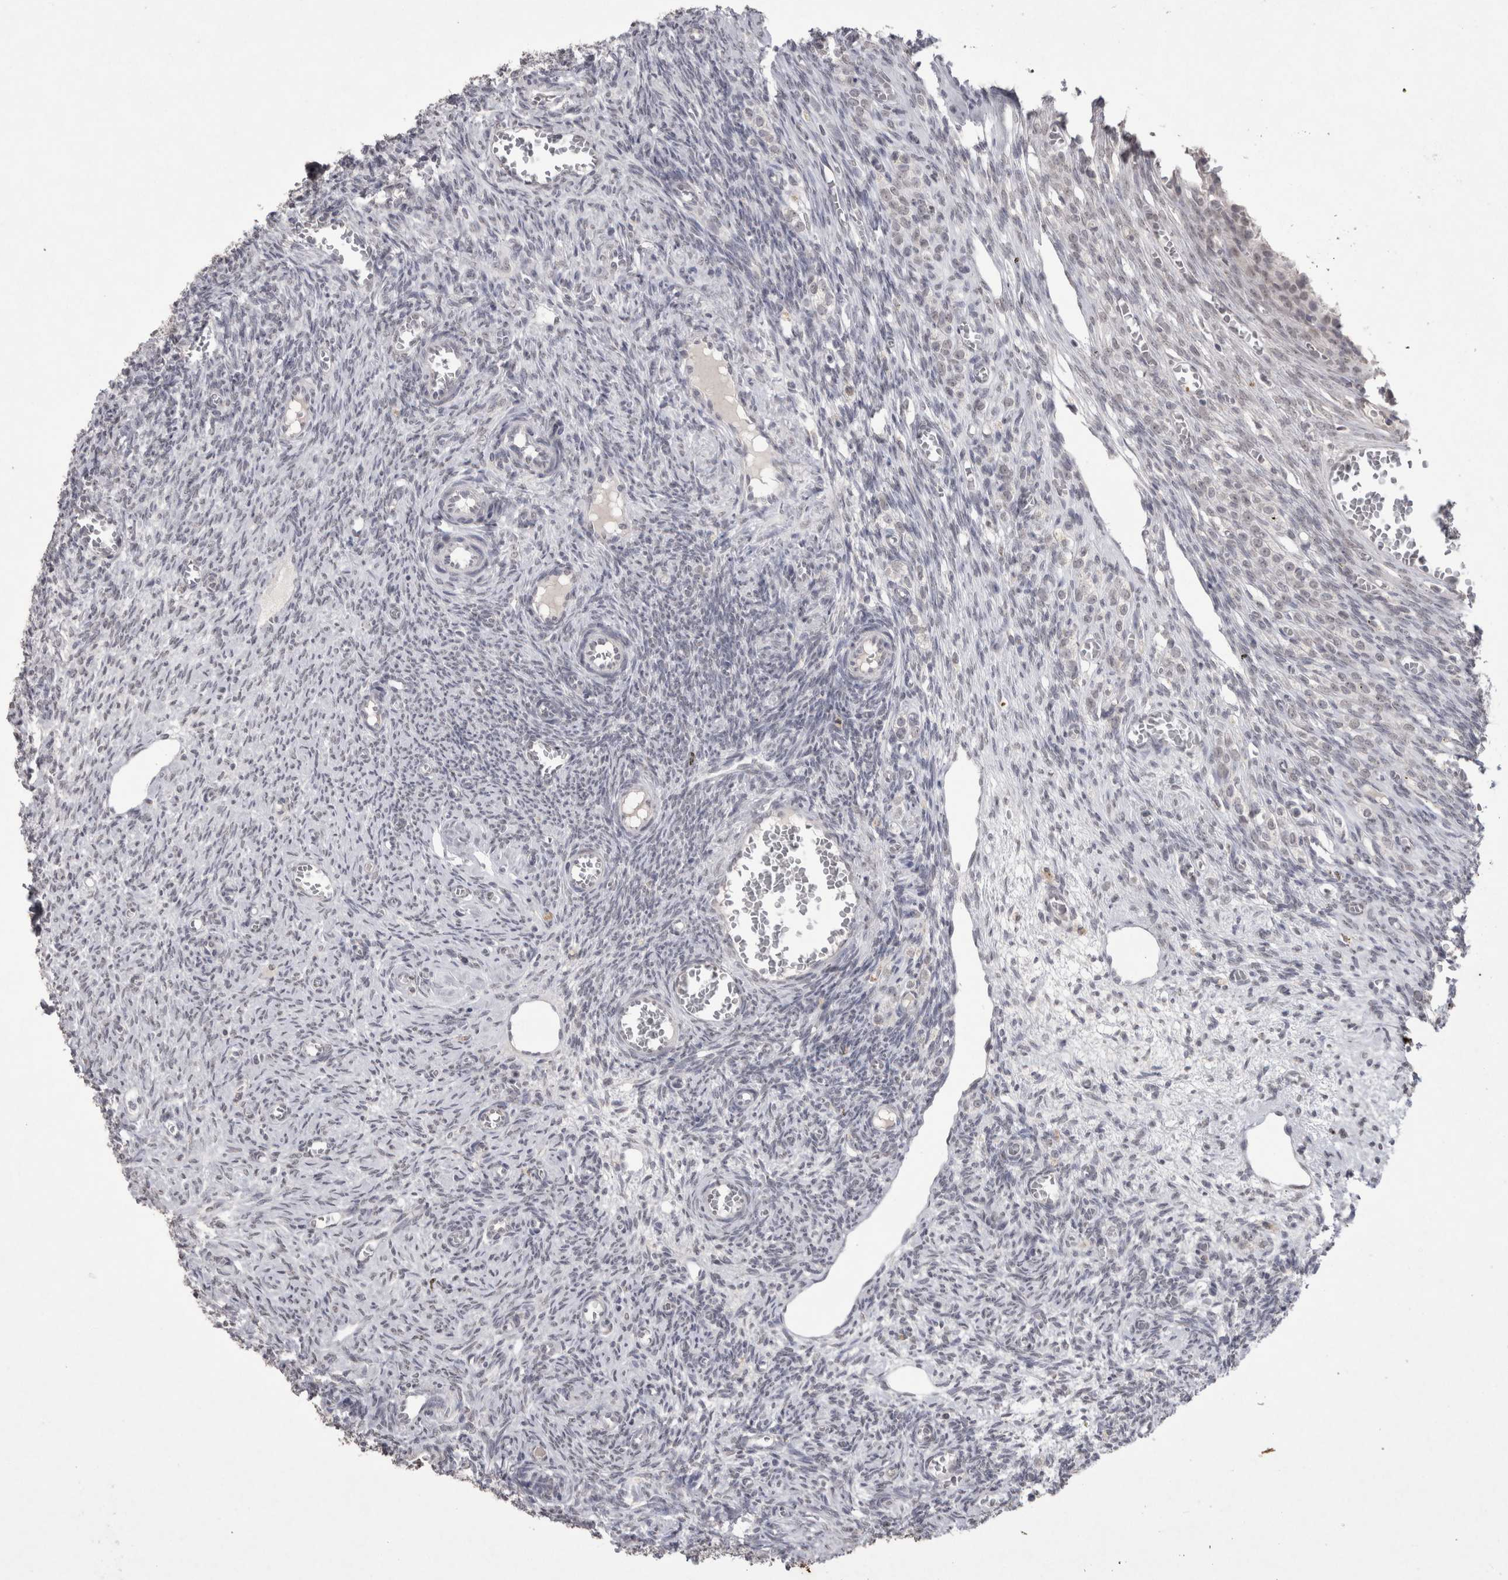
{"staining": {"intensity": "weak", "quantity": ">75%", "location": "nuclear"}, "tissue": "ovary", "cell_type": "Follicle cells", "image_type": "normal", "snomed": [{"axis": "morphology", "description": "Normal tissue, NOS"}, {"axis": "topography", "description": "Ovary"}], "caption": "Immunohistochemistry (IHC) (DAB) staining of normal human ovary demonstrates weak nuclear protein positivity in about >75% of follicle cells.", "gene": "DDX4", "patient": {"sex": "female", "age": 27}}